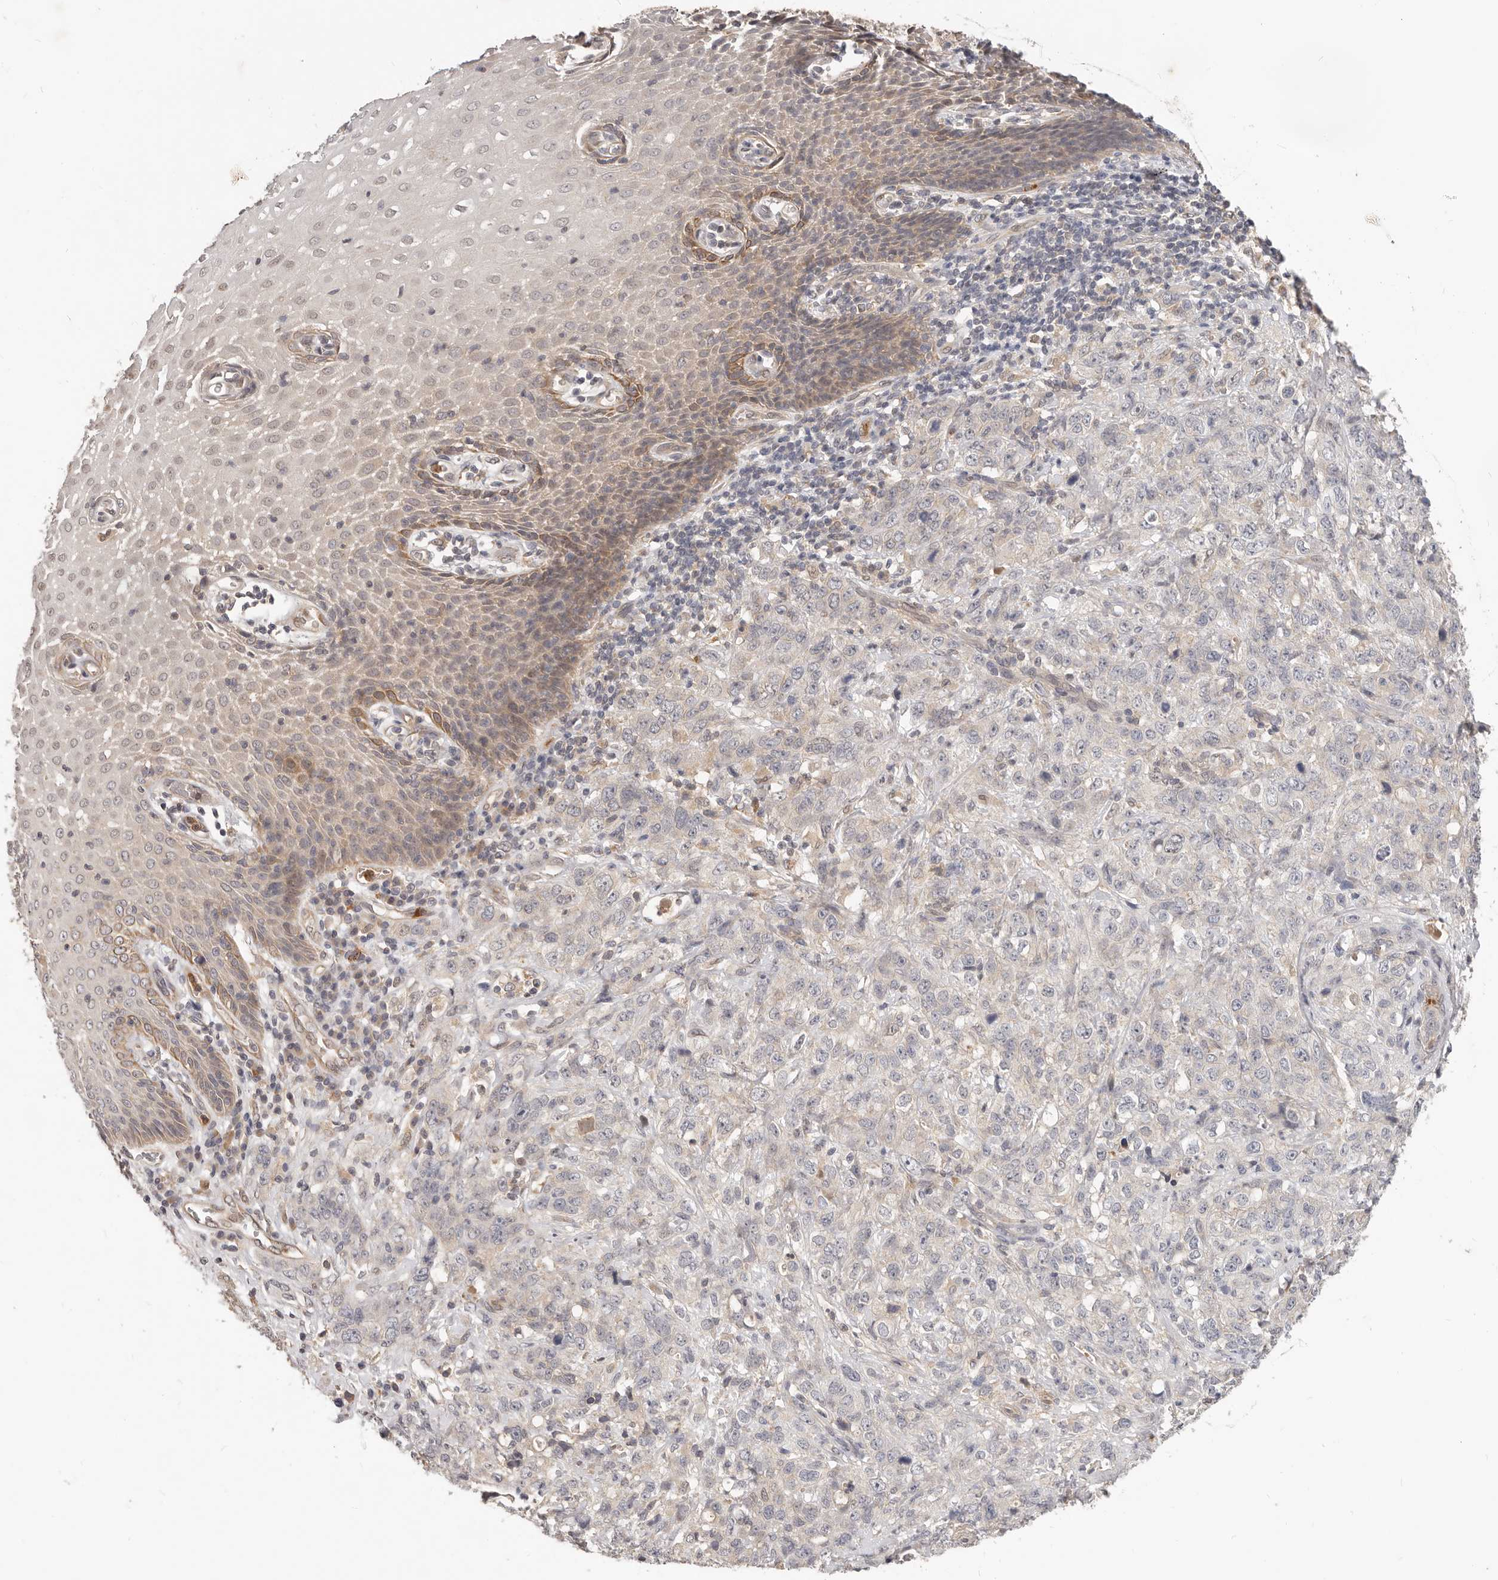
{"staining": {"intensity": "negative", "quantity": "none", "location": "none"}, "tissue": "stomach cancer", "cell_type": "Tumor cells", "image_type": "cancer", "snomed": [{"axis": "morphology", "description": "Adenocarcinoma, NOS"}, {"axis": "topography", "description": "Stomach"}], "caption": "The histopathology image demonstrates no significant expression in tumor cells of adenocarcinoma (stomach). (DAB immunohistochemistry (IHC) visualized using brightfield microscopy, high magnification).", "gene": "USP49", "patient": {"sex": "male", "age": 48}}